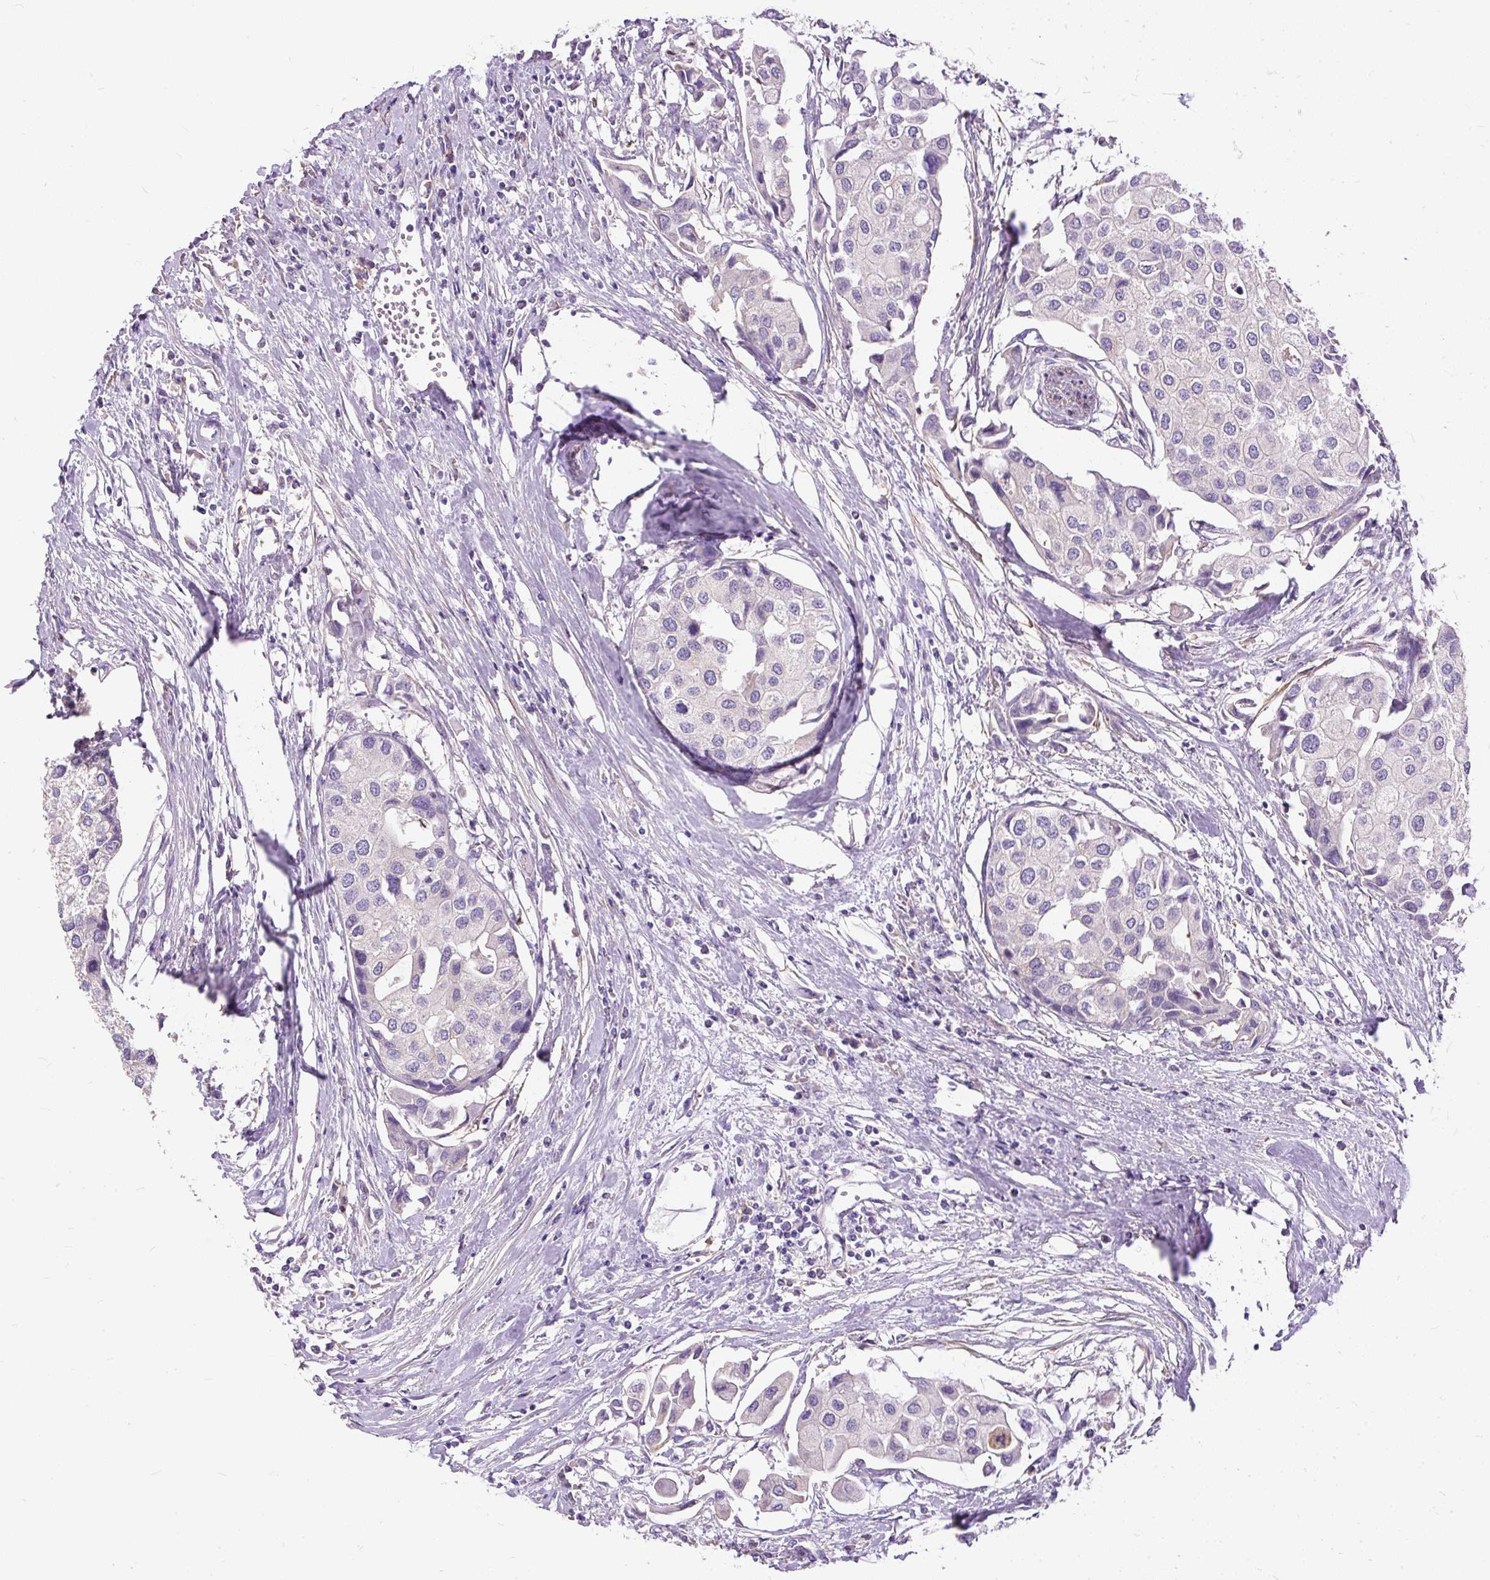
{"staining": {"intensity": "negative", "quantity": "none", "location": "none"}, "tissue": "urothelial cancer", "cell_type": "Tumor cells", "image_type": "cancer", "snomed": [{"axis": "morphology", "description": "Urothelial carcinoma, High grade"}, {"axis": "topography", "description": "Urinary bladder"}], "caption": "Tumor cells are negative for brown protein staining in urothelial cancer.", "gene": "GBX1", "patient": {"sex": "male", "age": 64}}